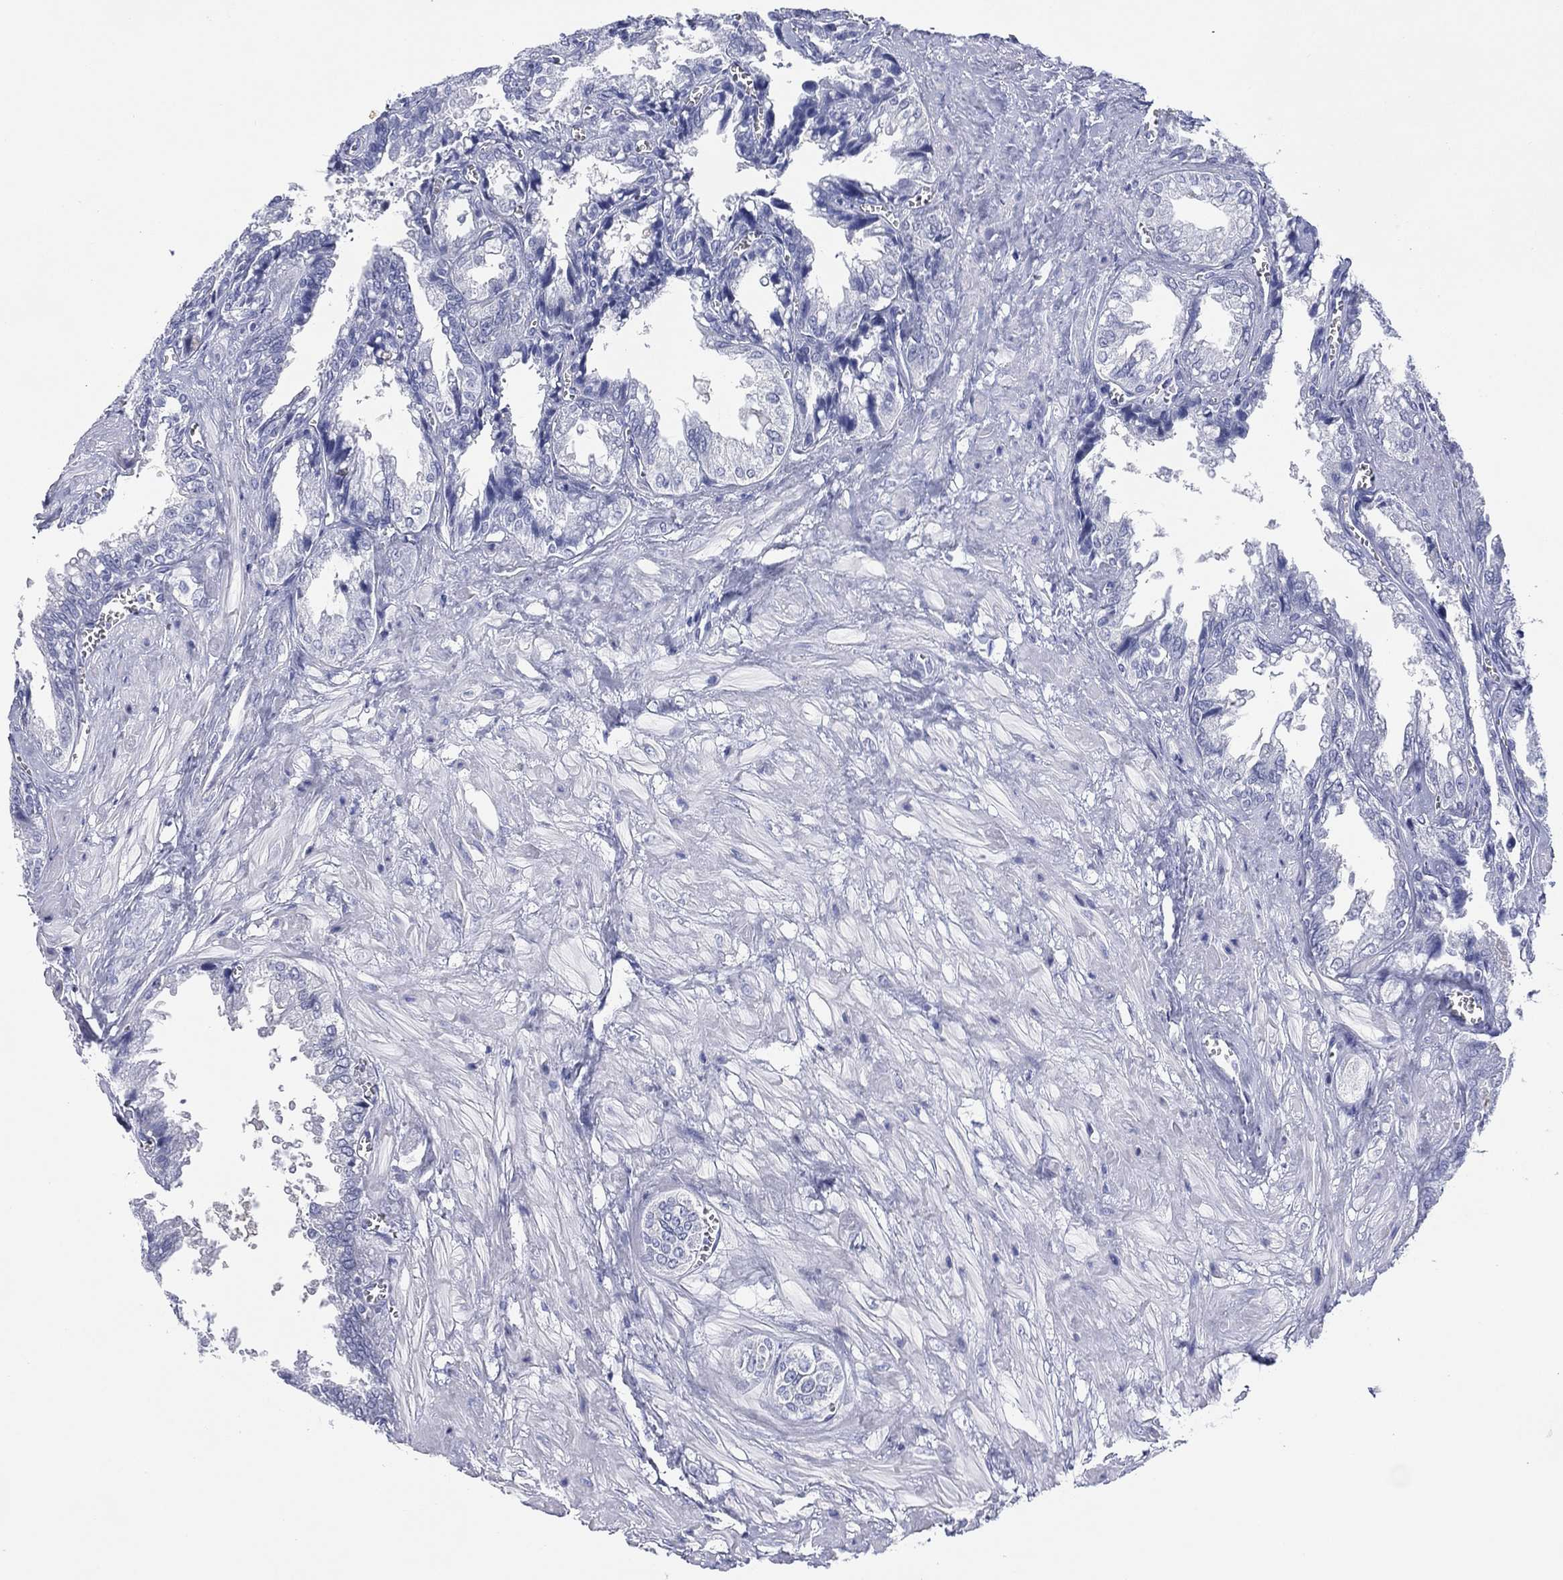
{"staining": {"intensity": "negative", "quantity": "none", "location": "none"}, "tissue": "seminal vesicle", "cell_type": "Glandular cells", "image_type": "normal", "snomed": [{"axis": "morphology", "description": "Normal tissue, NOS"}, {"axis": "topography", "description": "Seminal veicle"}], "caption": "Benign seminal vesicle was stained to show a protein in brown. There is no significant expression in glandular cells. (Immunohistochemistry, brightfield microscopy, high magnification).", "gene": "DSG1", "patient": {"sex": "male", "age": 67}}